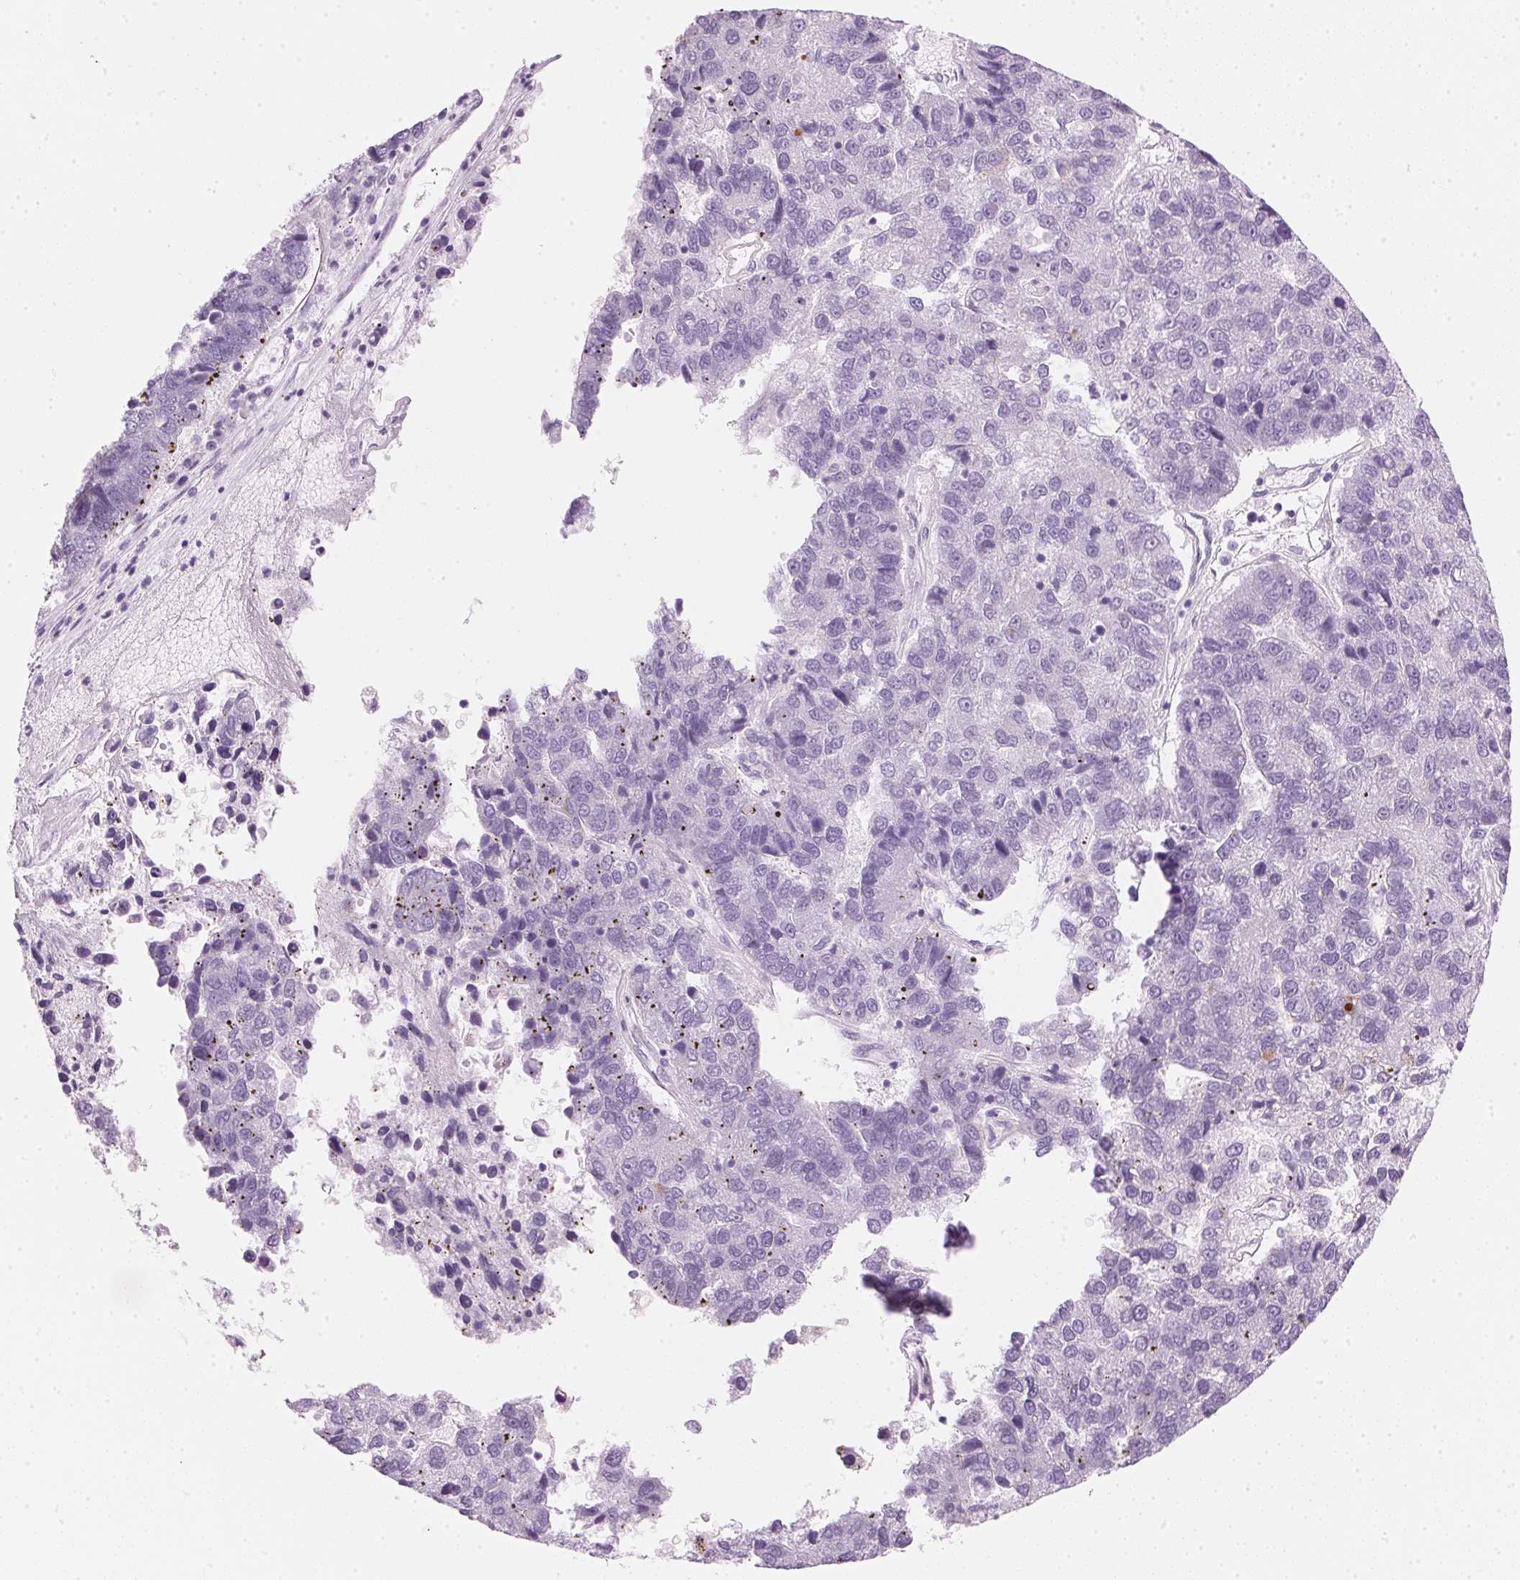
{"staining": {"intensity": "negative", "quantity": "none", "location": "none"}, "tissue": "pancreatic cancer", "cell_type": "Tumor cells", "image_type": "cancer", "snomed": [{"axis": "morphology", "description": "Adenocarcinoma, NOS"}, {"axis": "topography", "description": "Pancreas"}], "caption": "This is an IHC histopathology image of human pancreatic cancer (adenocarcinoma). There is no staining in tumor cells.", "gene": "IGFBP1", "patient": {"sex": "female", "age": 61}}